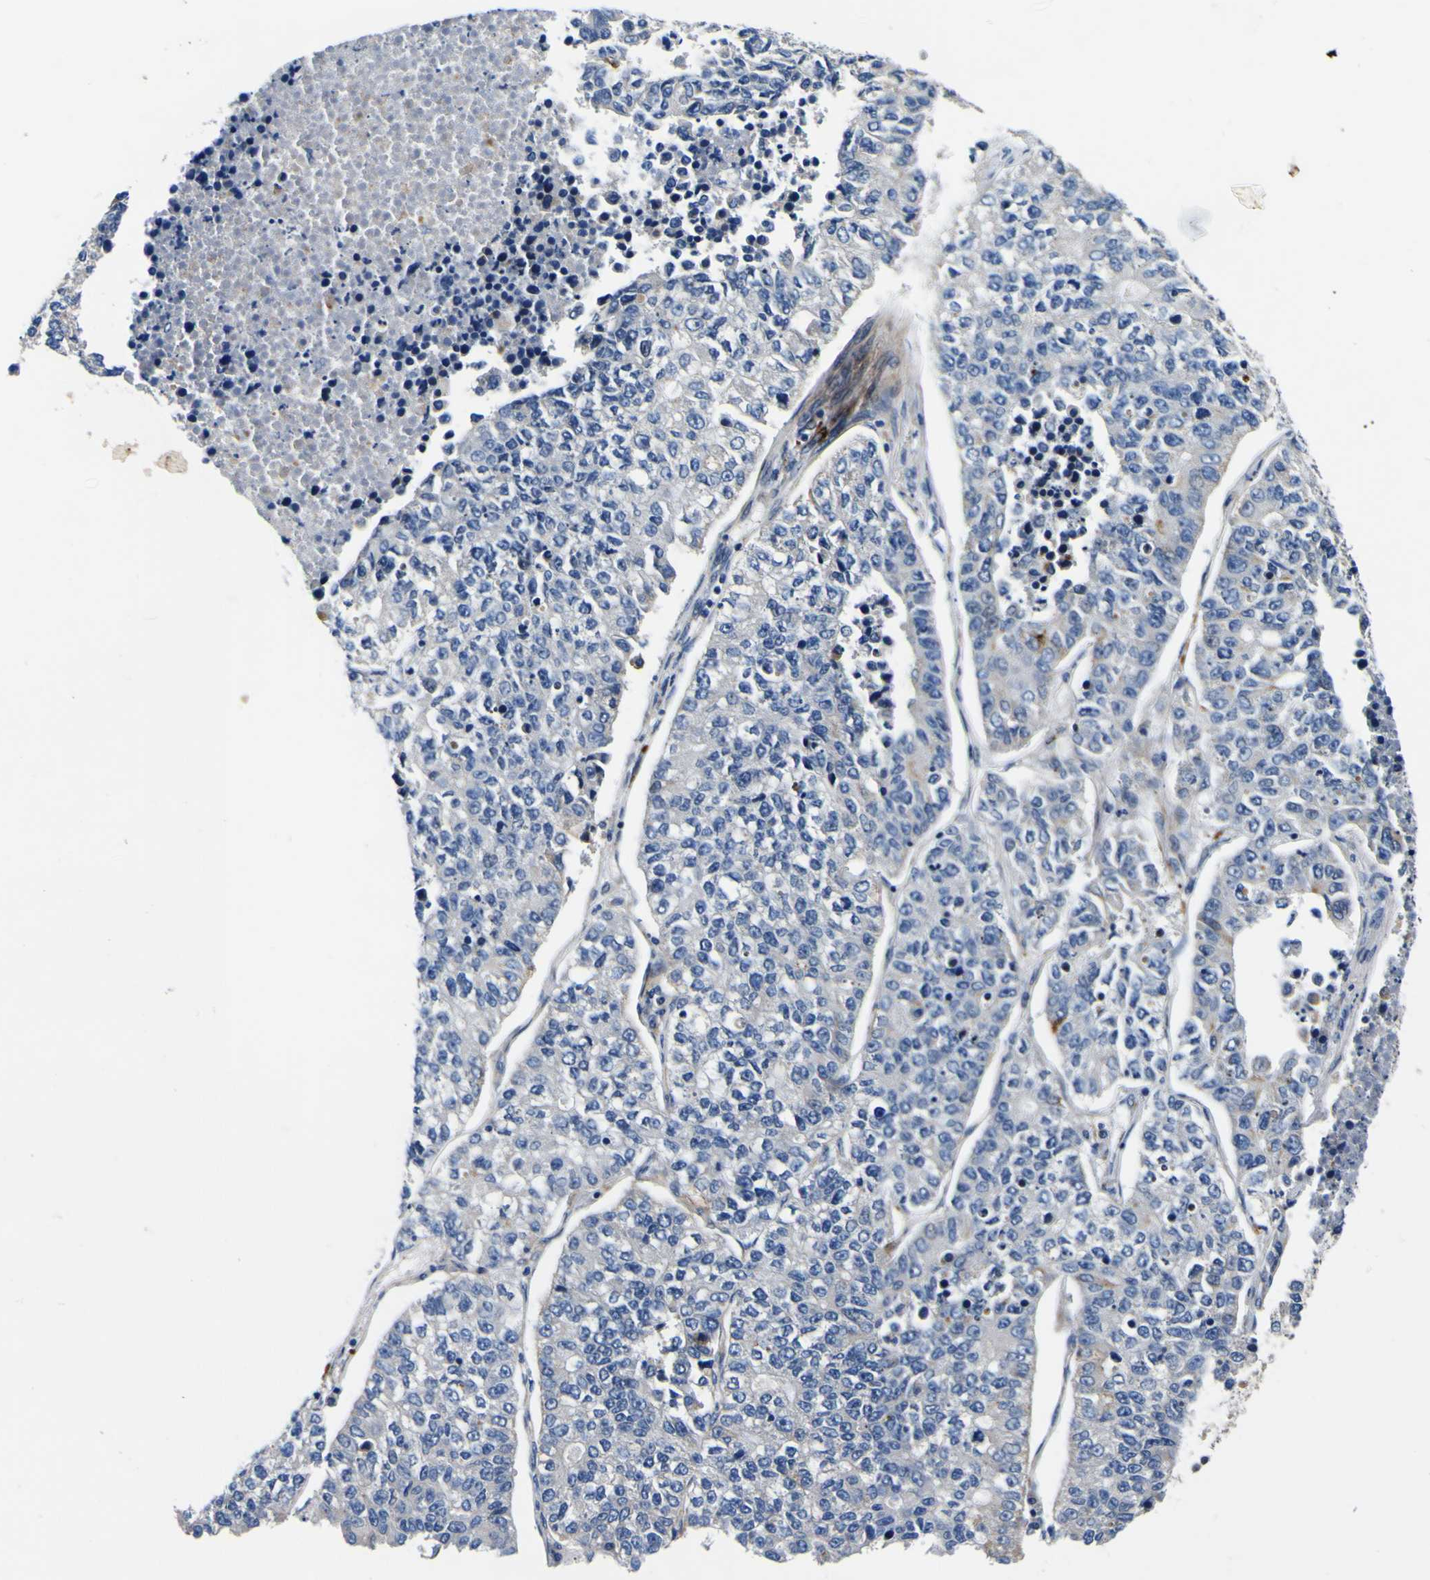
{"staining": {"intensity": "weak", "quantity": "<25%", "location": "cytoplasmic/membranous"}, "tissue": "lung cancer", "cell_type": "Tumor cells", "image_type": "cancer", "snomed": [{"axis": "morphology", "description": "Adenocarcinoma, NOS"}, {"axis": "topography", "description": "Lung"}], "caption": "IHC micrograph of neoplastic tissue: adenocarcinoma (lung) stained with DAB exhibits no significant protein staining in tumor cells.", "gene": "AGAP3", "patient": {"sex": "male", "age": 49}}